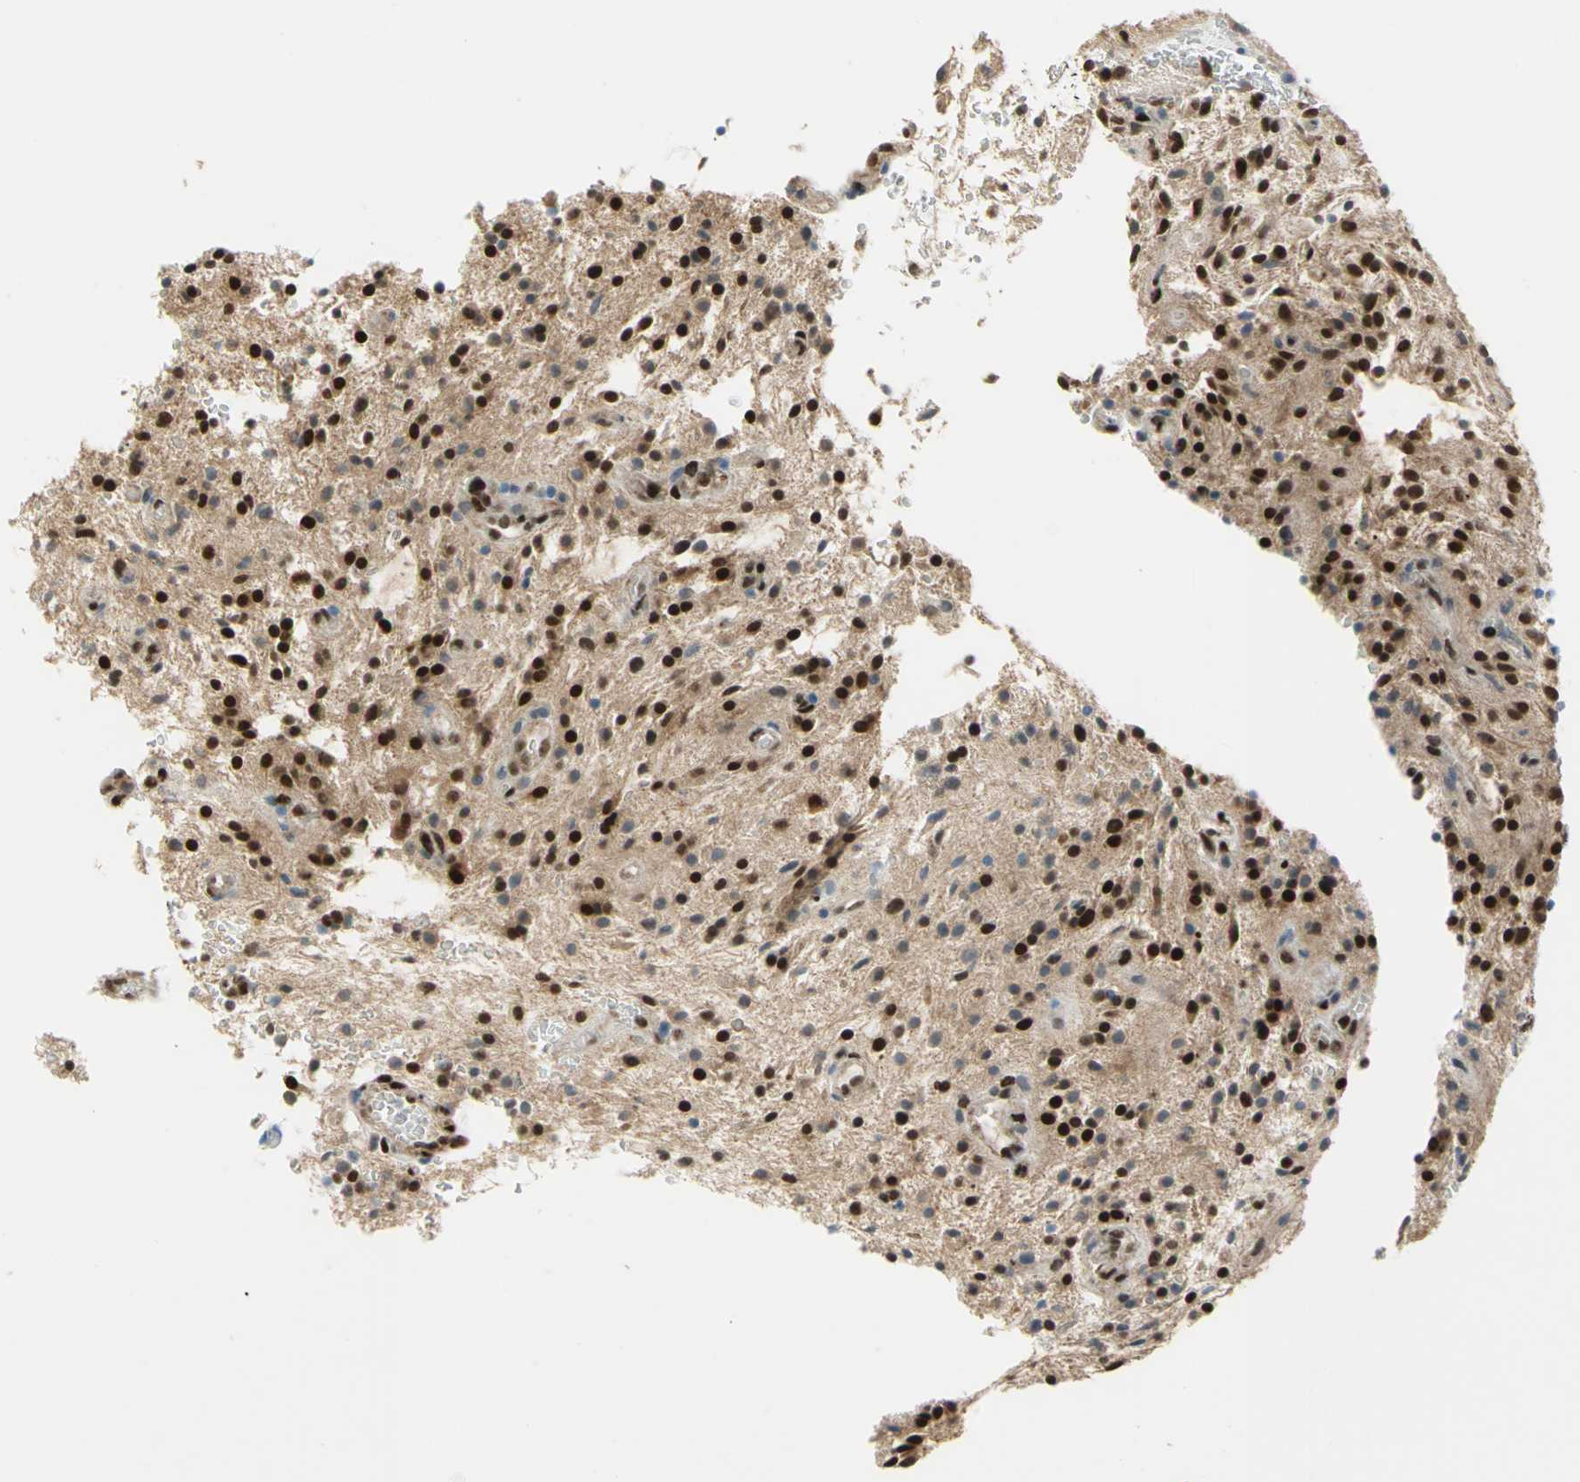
{"staining": {"intensity": "moderate", "quantity": ">75%", "location": "cytoplasmic/membranous,nuclear"}, "tissue": "glioma", "cell_type": "Tumor cells", "image_type": "cancer", "snomed": [{"axis": "morphology", "description": "Glioma, malignant, NOS"}, {"axis": "topography", "description": "Cerebellum"}], "caption": "This histopathology image reveals glioma stained with IHC to label a protein in brown. The cytoplasmic/membranous and nuclear of tumor cells show moderate positivity for the protein. Nuclei are counter-stained blue.", "gene": "RBFOX2", "patient": {"sex": "female", "age": 10}}